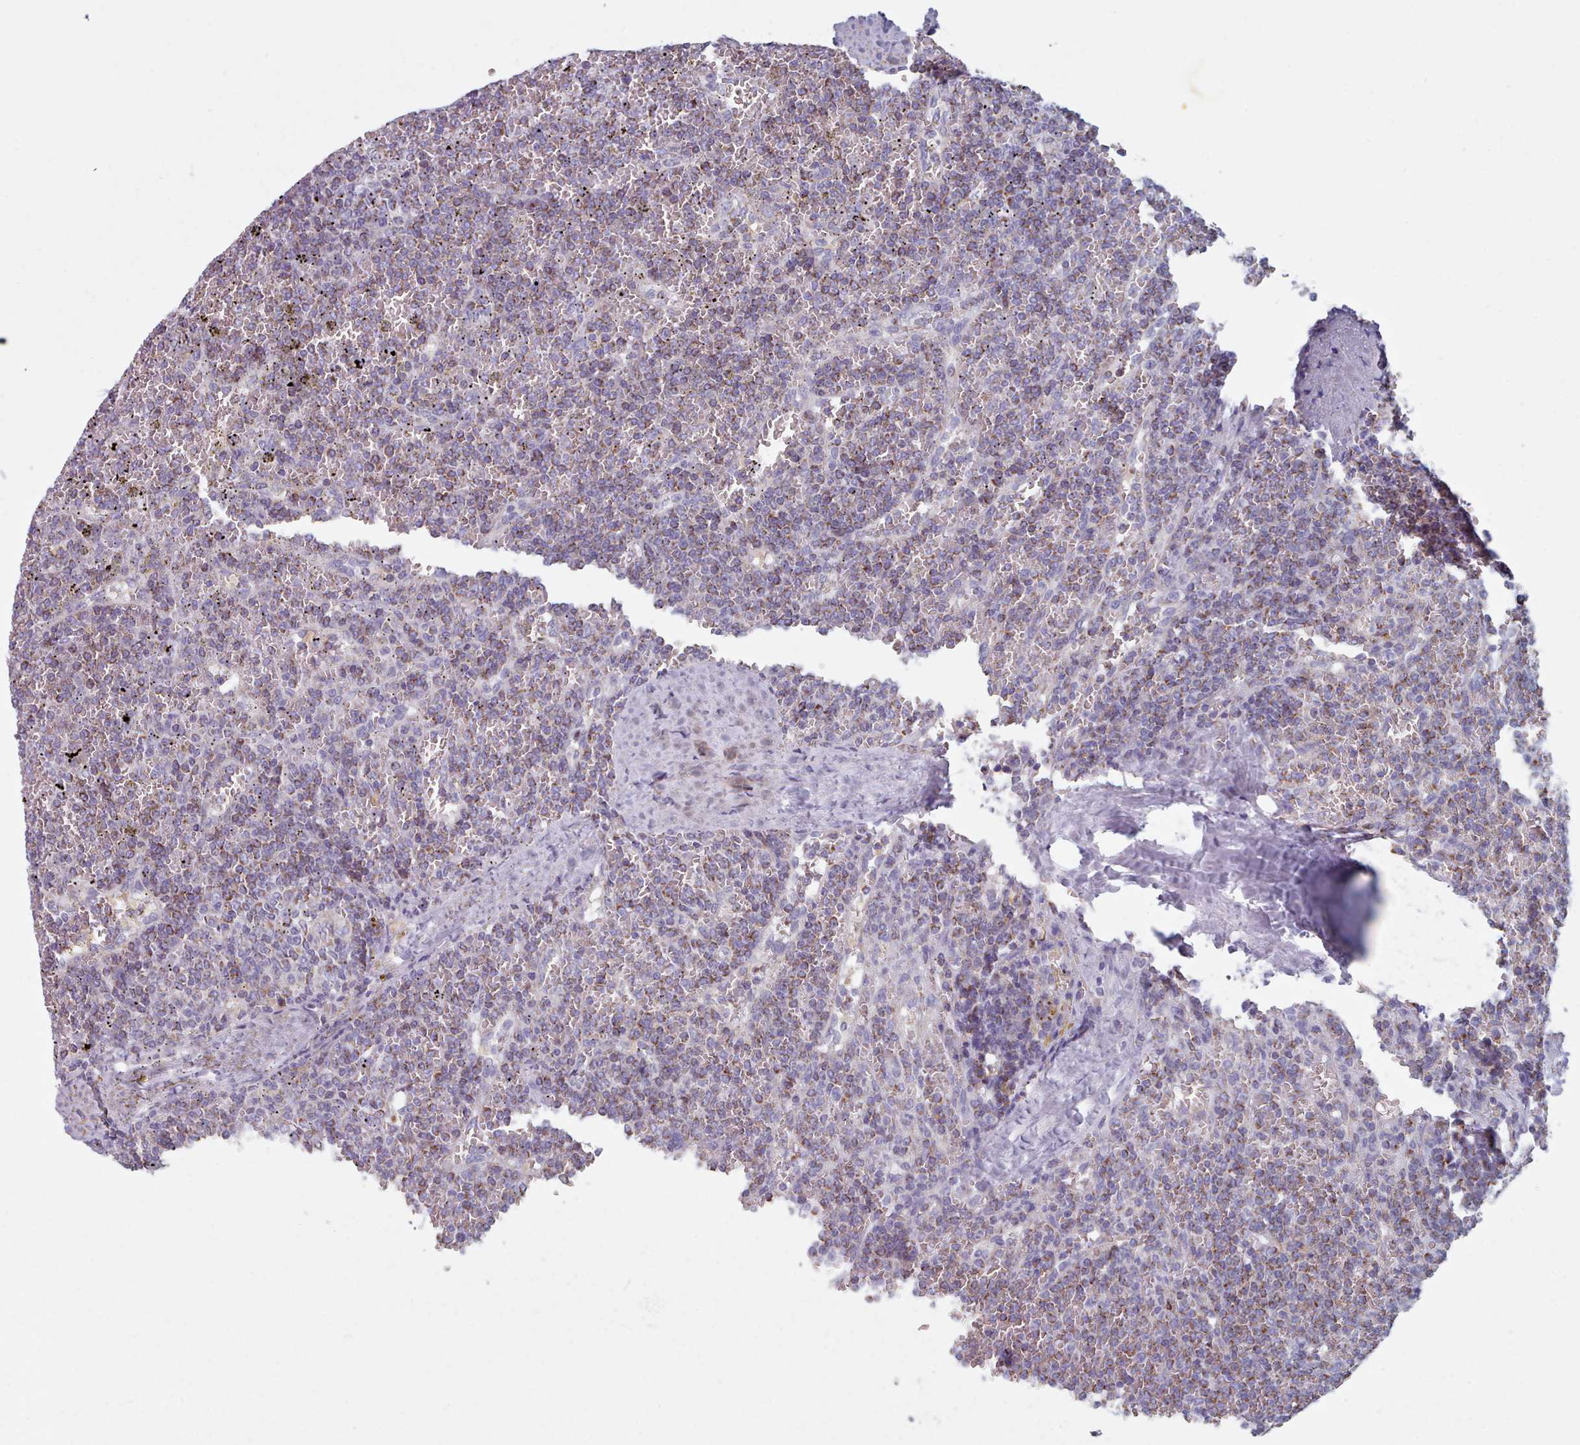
{"staining": {"intensity": "weak", "quantity": "25%-75%", "location": "cytoplasmic/membranous"}, "tissue": "lymphoma", "cell_type": "Tumor cells", "image_type": "cancer", "snomed": [{"axis": "morphology", "description": "Malignant lymphoma, non-Hodgkin's type, Low grade"}, {"axis": "topography", "description": "Spleen"}], "caption": "A photomicrograph showing weak cytoplasmic/membranous positivity in approximately 25%-75% of tumor cells in low-grade malignant lymphoma, non-Hodgkin's type, as visualized by brown immunohistochemical staining.", "gene": "HAO1", "patient": {"sex": "female", "age": 19}}